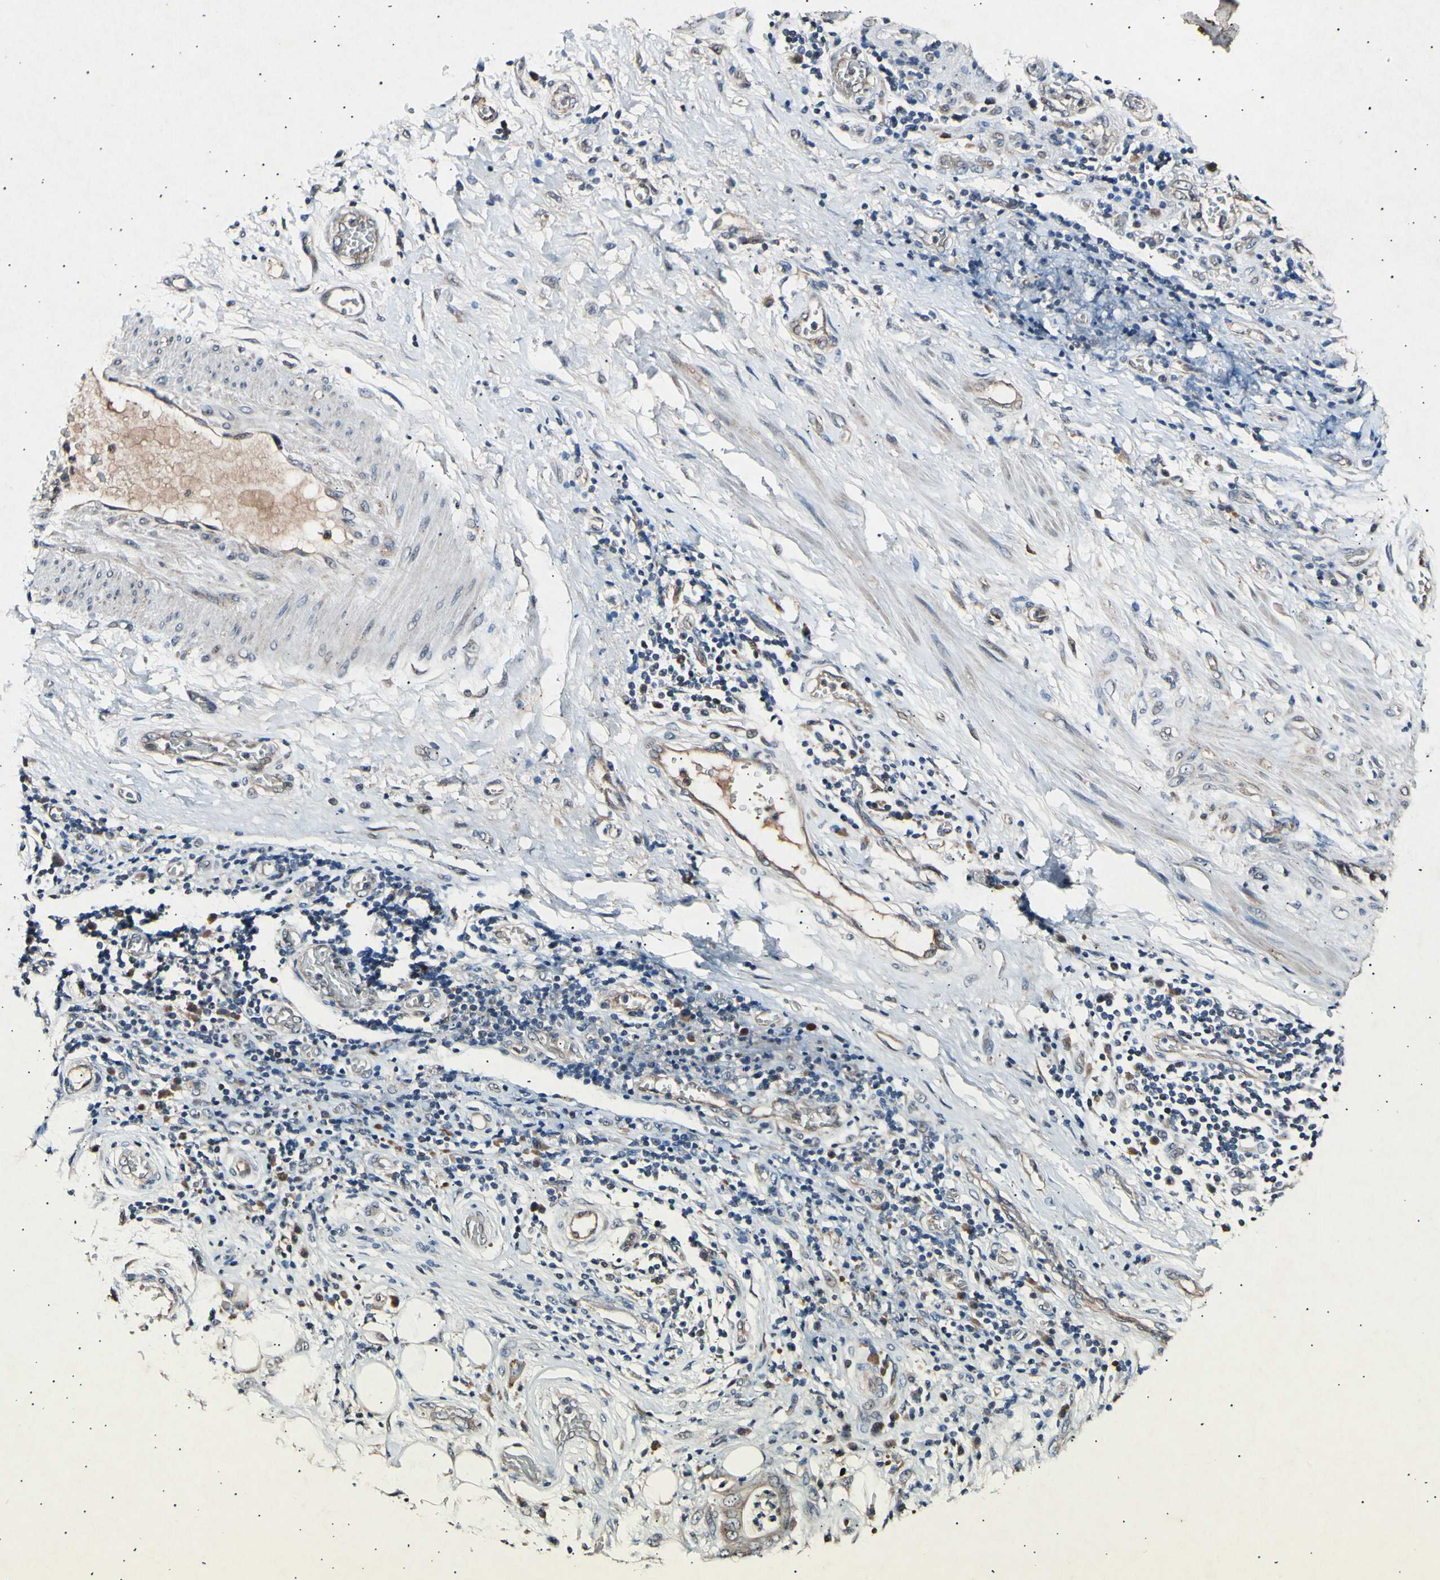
{"staining": {"intensity": "moderate", "quantity": ">75%", "location": "cytoplasmic/membranous"}, "tissue": "stomach cancer", "cell_type": "Tumor cells", "image_type": "cancer", "snomed": [{"axis": "morphology", "description": "Adenocarcinoma, NOS"}, {"axis": "topography", "description": "Stomach"}], "caption": "DAB (3,3'-diaminobenzidine) immunohistochemical staining of stomach cancer reveals moderate cytoplasmic/membranous protein expression in approximately >75% of tumor cells.", "gene": "ADCY3", "patient": {"sex": "female", "age": 73}}